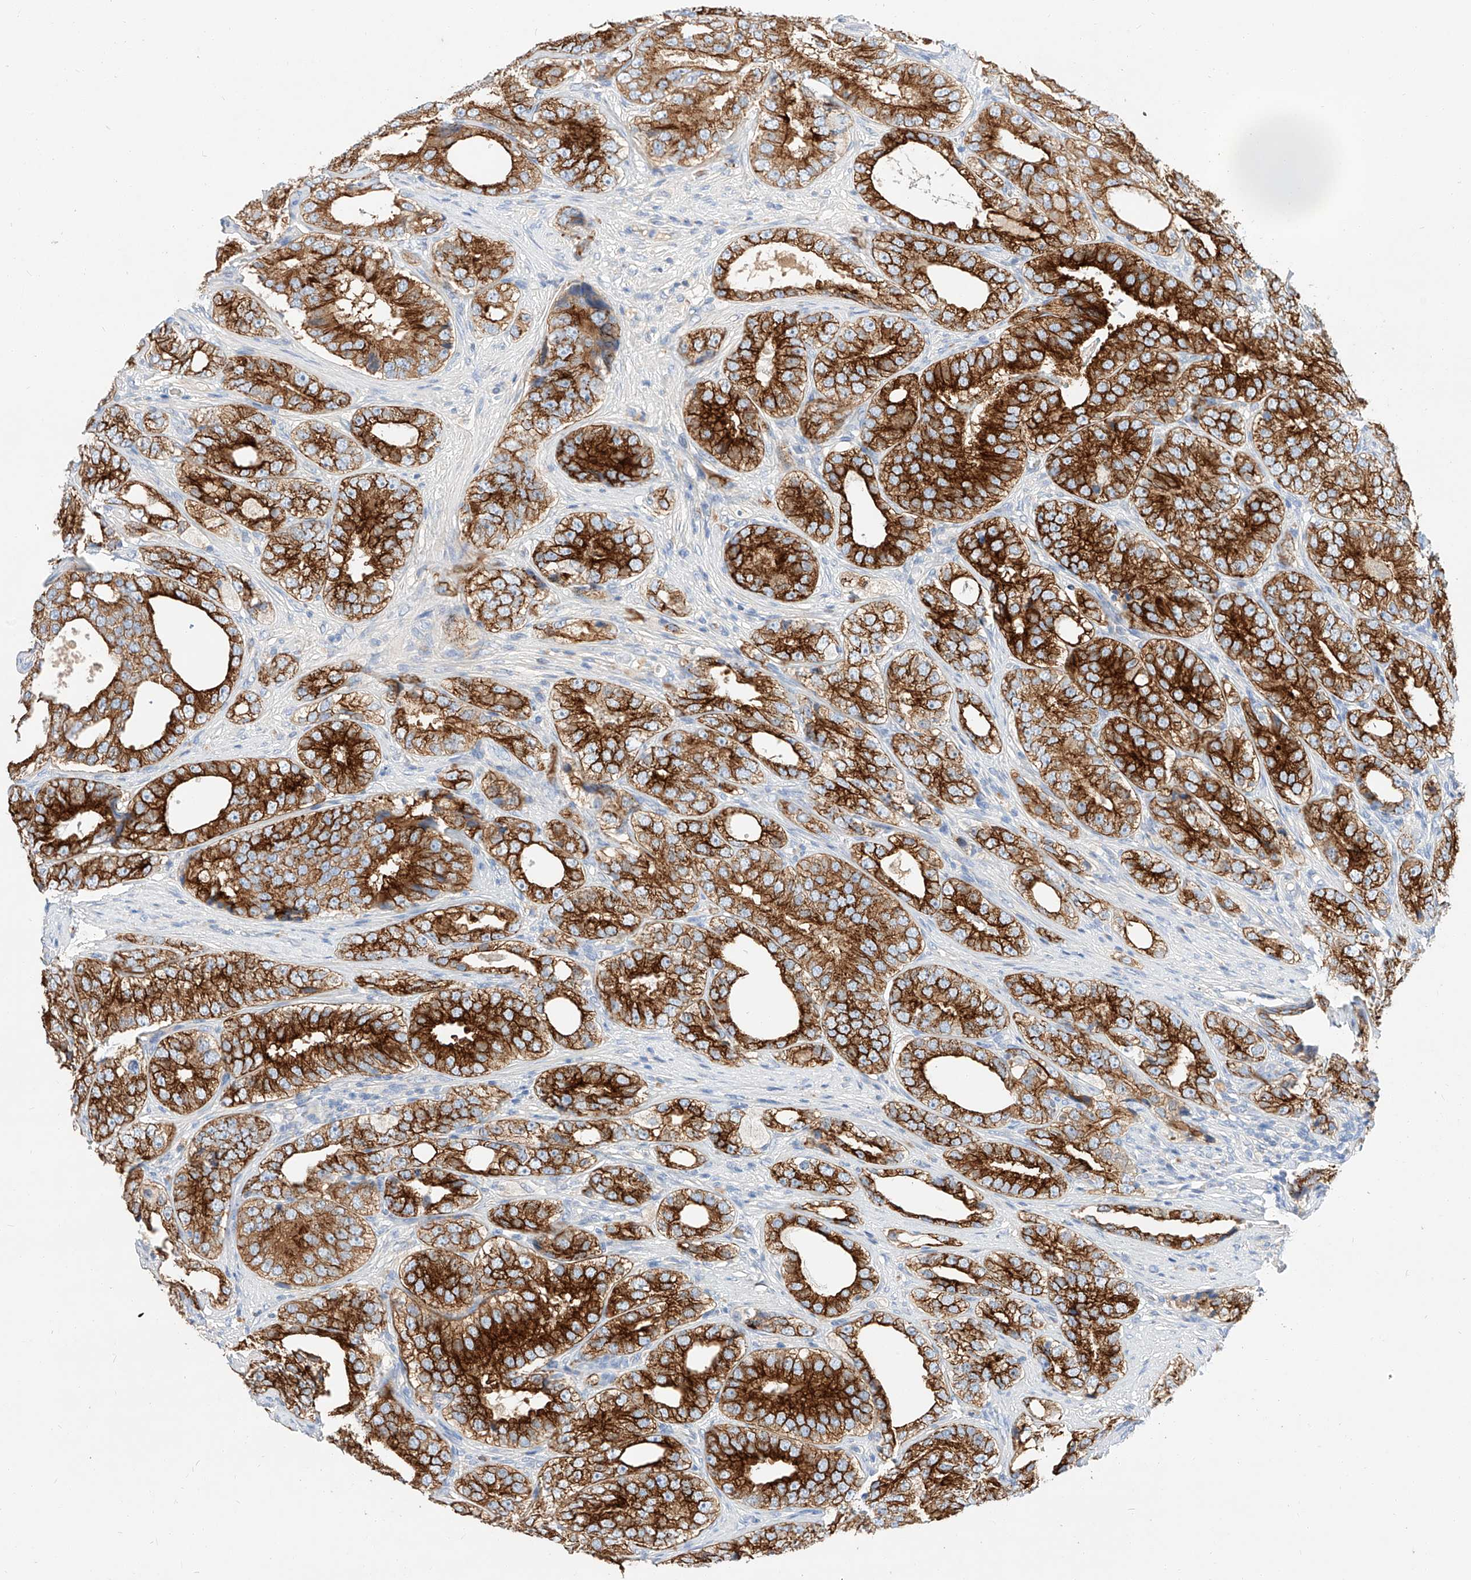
{"staining": {"intensity": "strong", "quantity": ">75%", "location": "cytoplasmic/membranous"}, "tissue": "prostate cancer", "cell_type": "Tumor cells", "image_type": "cancer", "snomed": [{"axis": "morphology", "description": "Adenocarcinoma, High grade"}, {"axis": "topography", "description": "Prostate"}], "caption": "Immunohistochemical staining of prostate cancer exhibits high levels of strong cytoplasmic/membranous protein positivity in about >75% of tumor cells. (DAB (3,3'-diaminobenzidine) = brown stain, brightfield microscopy at high magnification).", "gene": "MAP7", "patient": {"sex": "male", "age": 56}}